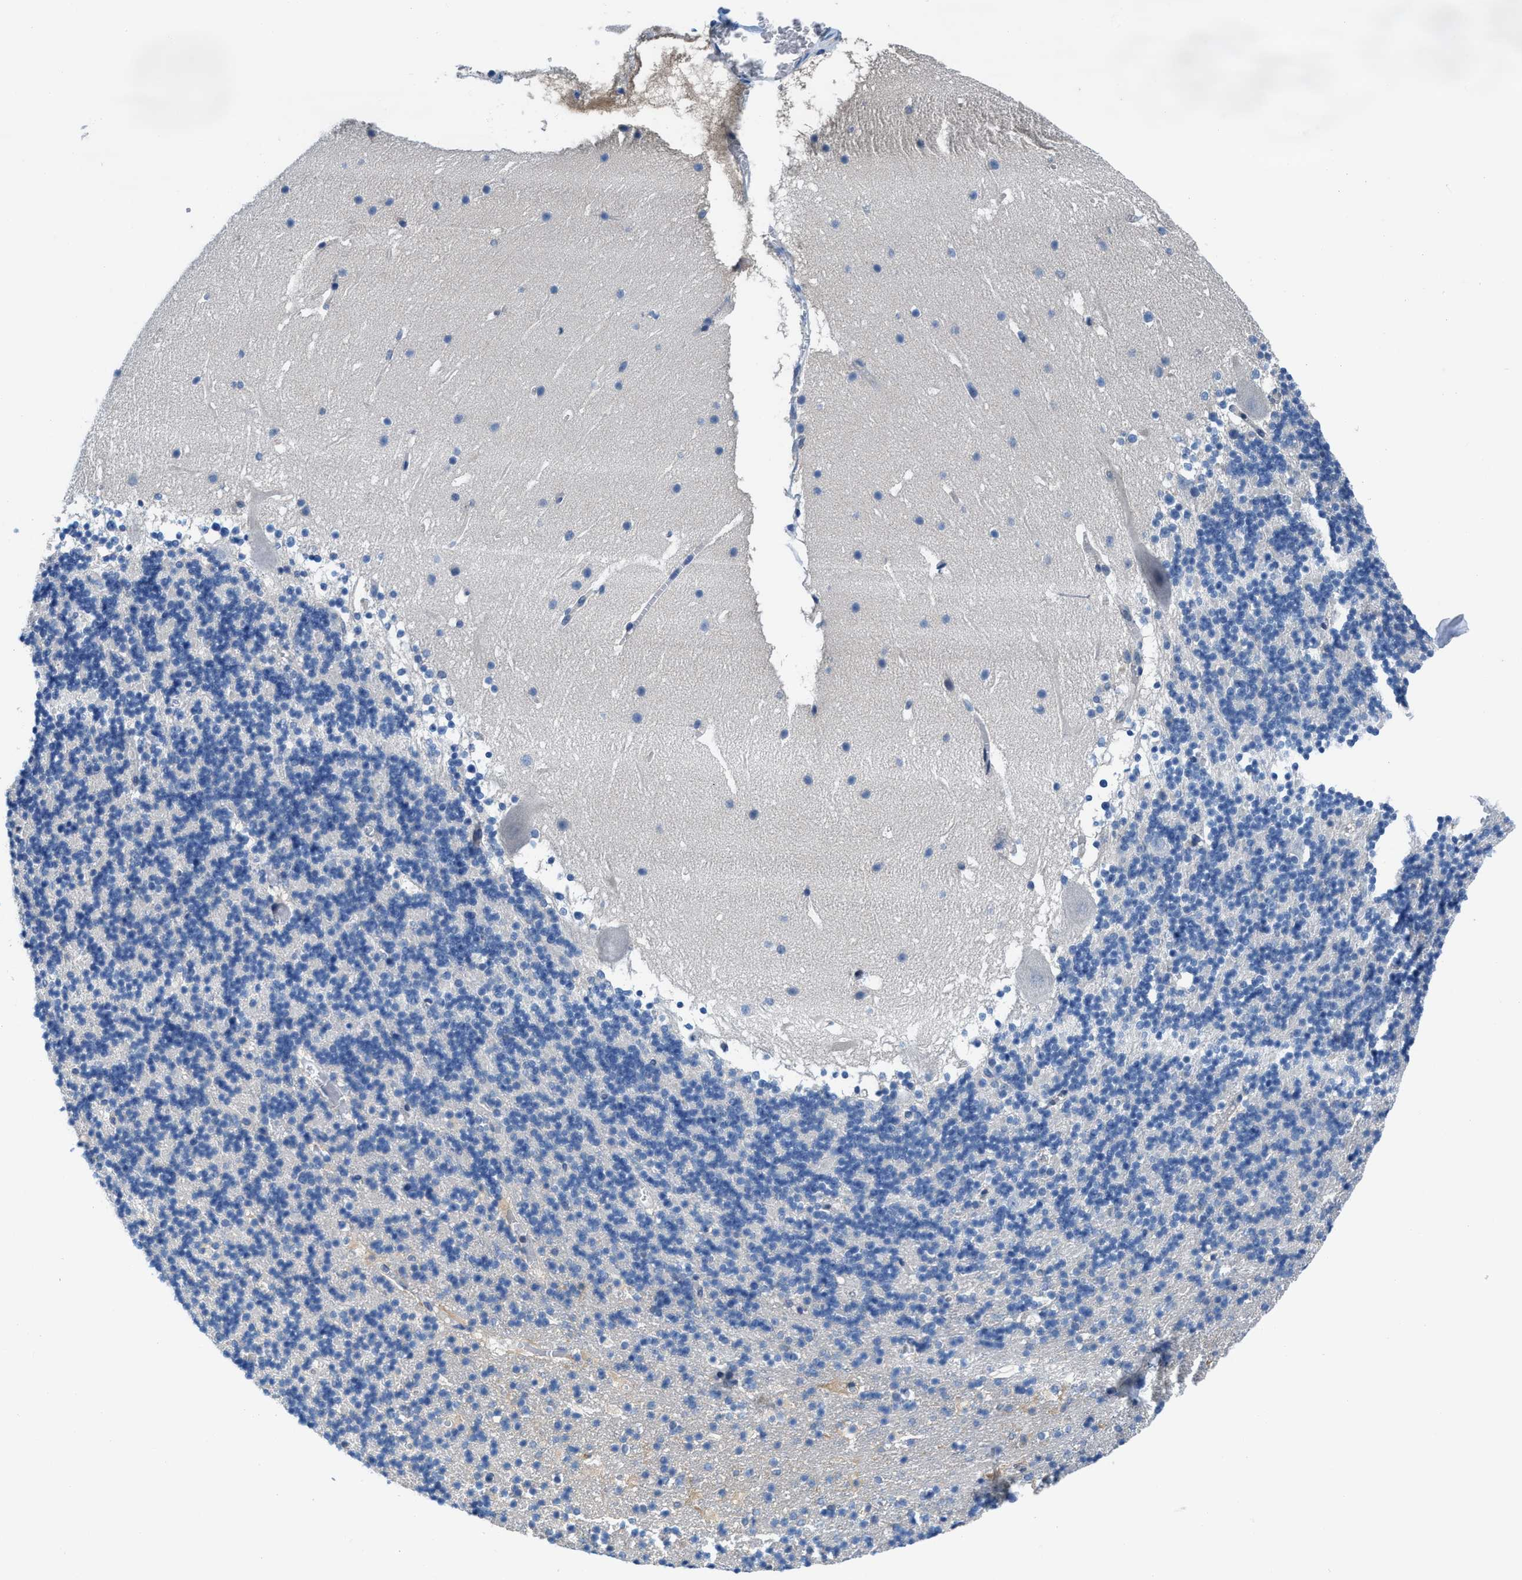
{"staining": {"intensity": "negative", "quantity": "none", "location": "none"}, "tissue": "cerebellum", "cell_type": "Cells in granular layer", "image_type": "normal", "snomed": [{"axis": "morphology", "description": "Normal tissue, NOS"}, {"axis": "topography", "description": "Cerebellum"}], "caption": "Immunohistochemistry (IHC) of benign human cerebellum demonstrates no expression in cells in granular layer.", "gene": "NUDT5", "patient": {"sex": "male", "age": 45}}